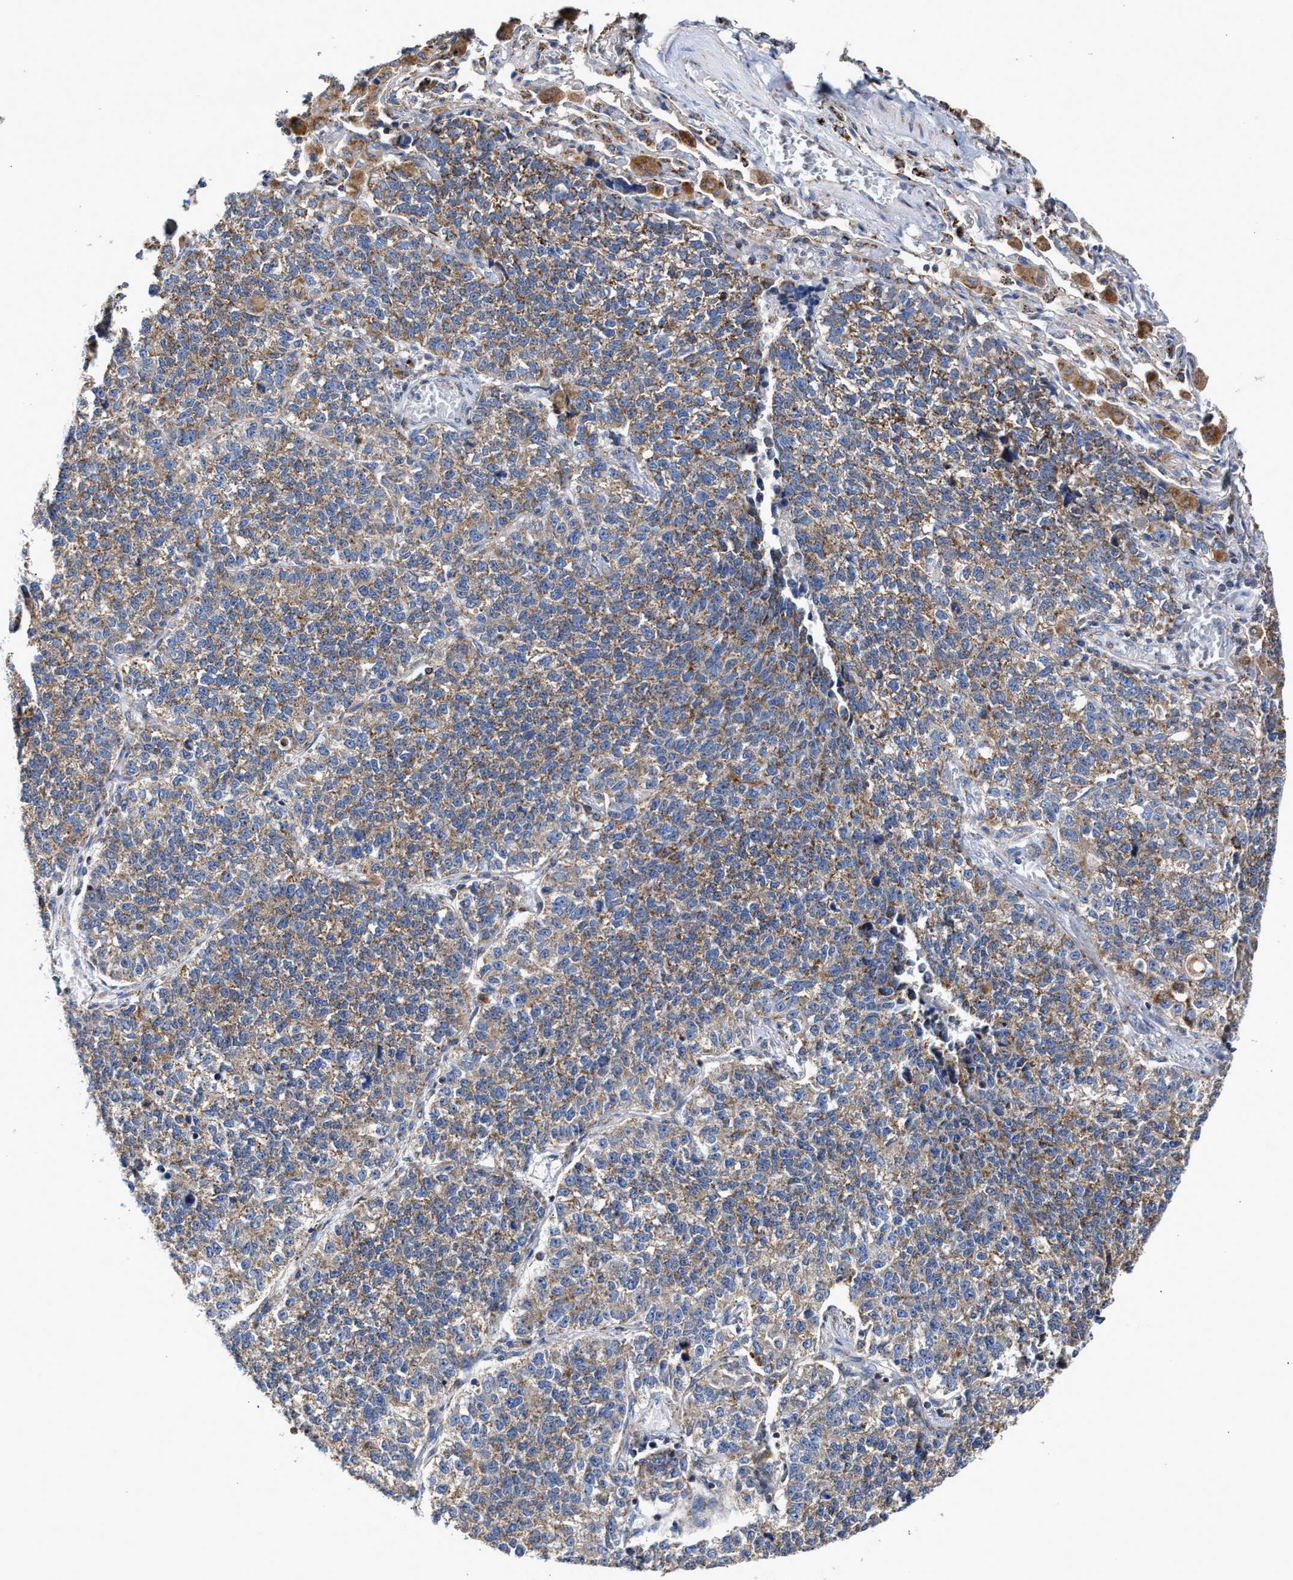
{"staining": {"intensity": "weak", "quantity": ">75%", "location": "cytoplasmic/membranous"}, "tissue": "lung cancer", "cell_type": "Tumor cells", "image_type": "cancer", "snomed": [{"axis": "morphology", "description": "Adenocarcinoma, NOS"}, {"axis": "topography", "description": "Lung"}], "caption": "Immunohistochemistry image of human lung cancer (adenocarcinoma) stained for a protein (brown), which reveals low levels of weak cytoplasmic/membranous positivity in about >75% of tumor cells.", "gene": "MECR", "patient": {"sex": "male", "age": 49}}